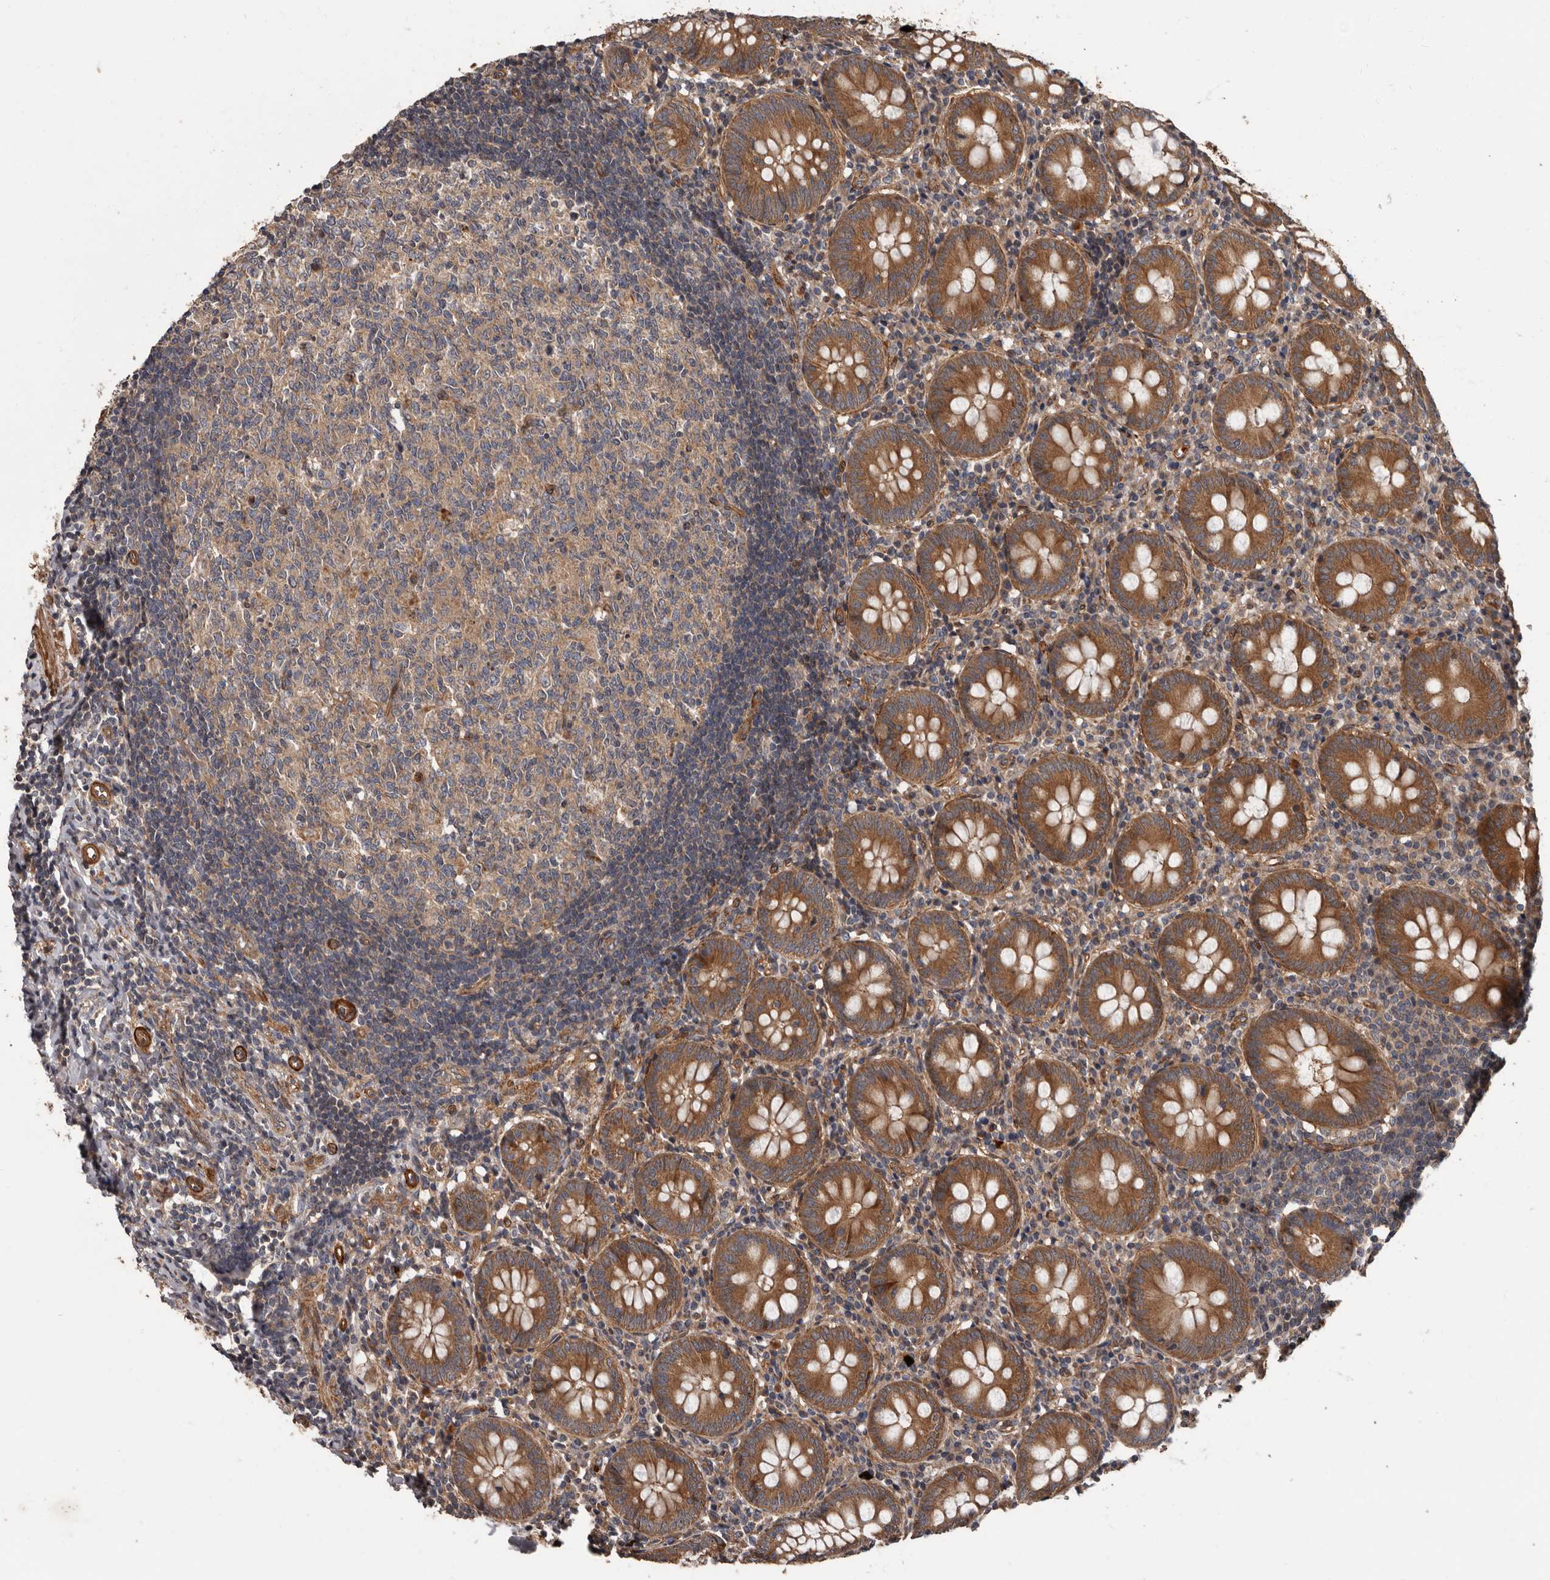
{"staining": {"intensity": "moderate", "quantity": ">75%", "location": "cytoplasmic/membranous"}, "tissue": "appendix", "cell_type": "Glandular cells", "image_type": "normal", "snomed": [{"axis": "morphology", "description": "Normal tissue, NOS"}, {"axis": "topography", "description": "Appendix"}], "caption": "Brown immunohistochemical staining in unremarkable human appendix shows moderate cytoplasmic/membranous positivity in about >75% of glandular cells.", "gene": "ARHGEF5", "patient": {"sex": "female", "age": 54}}